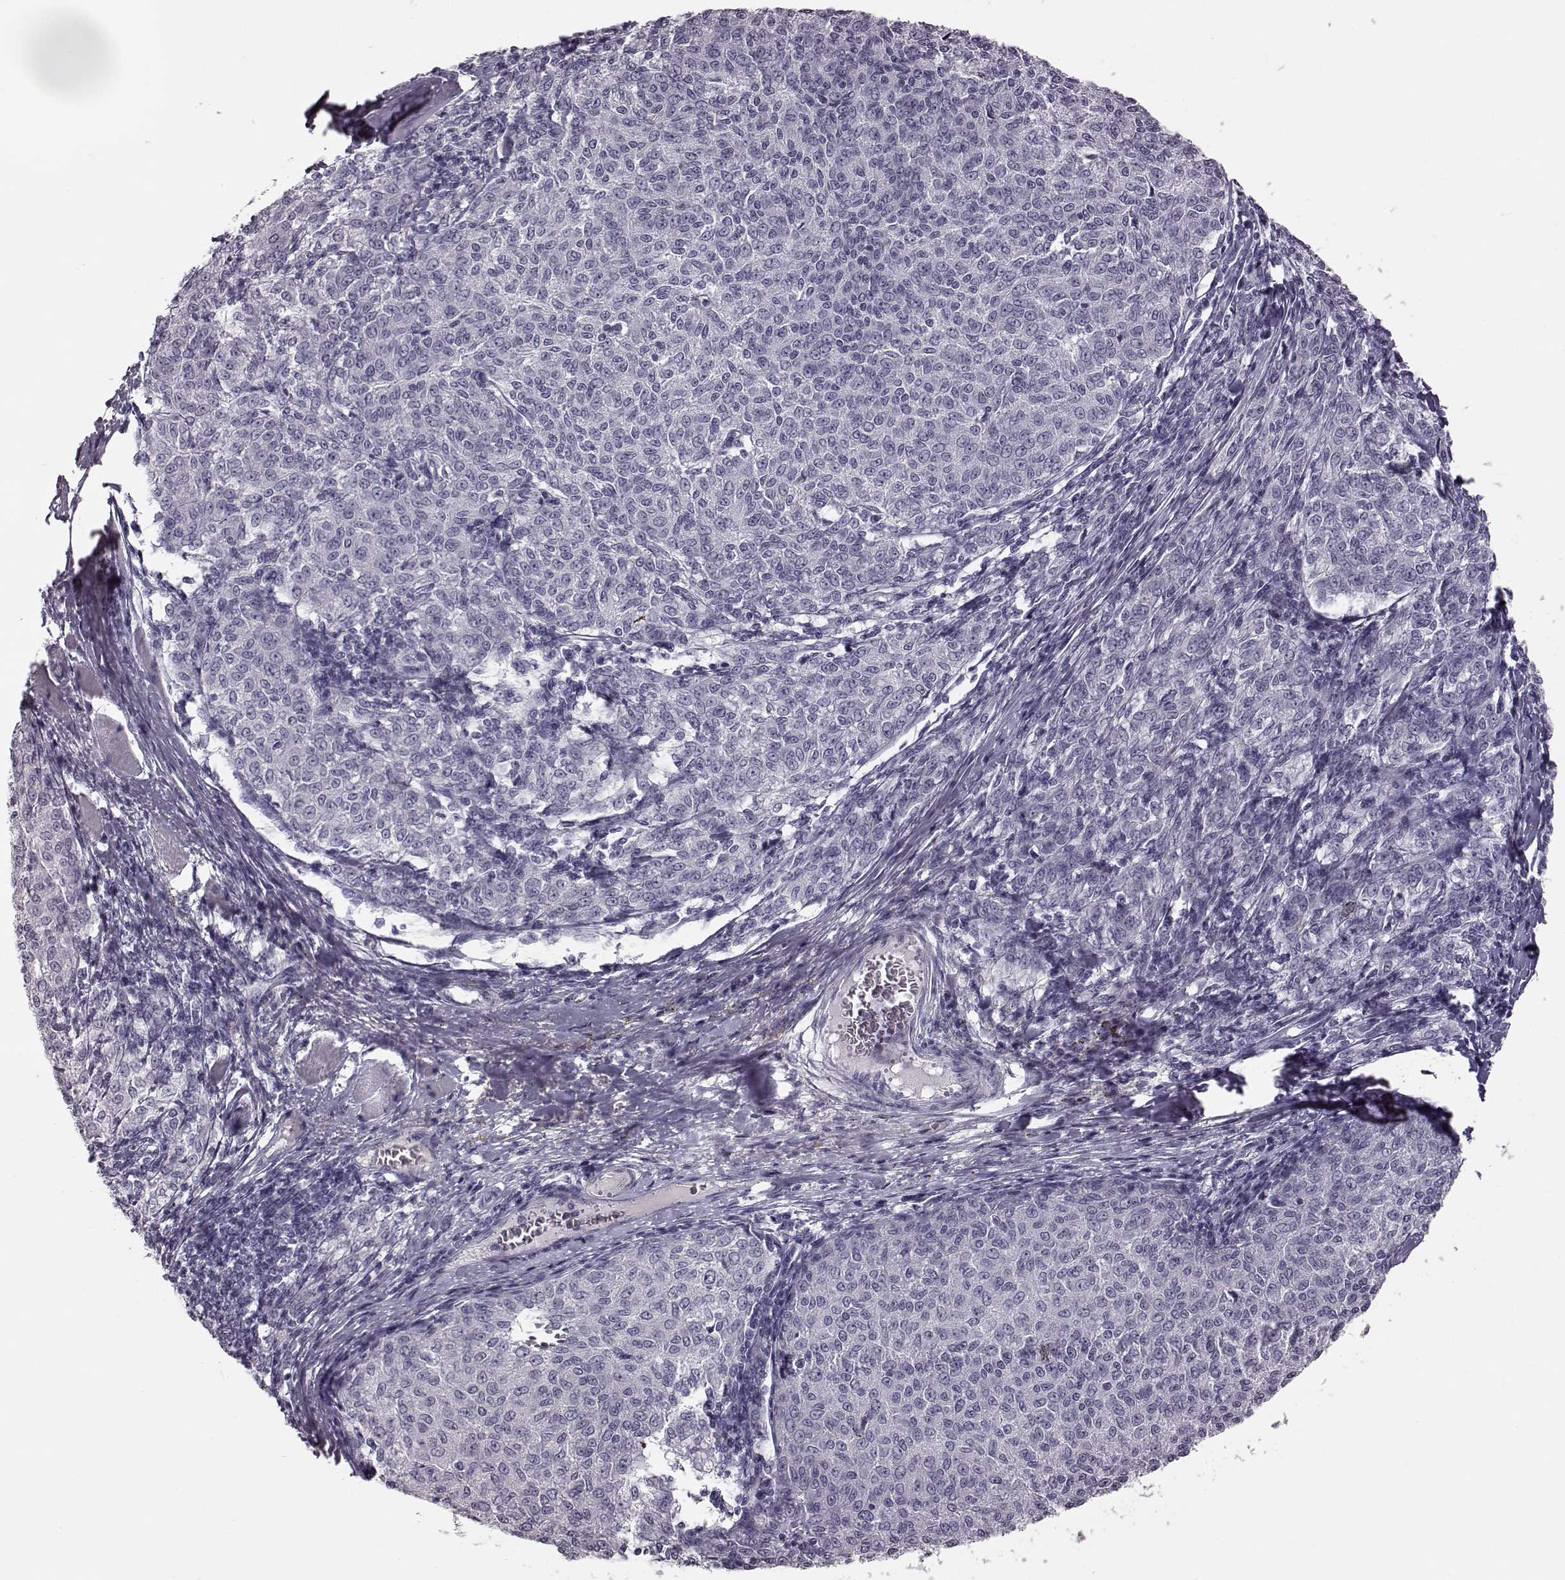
{"staining": {"intensity": "negative", "quantity": "none", "location": "none"}, "tissue": "melanoma", "cell_type": "Tumor cells", "image_type": "cancer", "snomed": [{"axis": "morphology", "description": "Malignant melanoma, NOS"}, {"axis": "topography", "description": "Skin"}], "caption": "The immunohistochemistry (IHC) micrograph has no significant expression in tumor cells of malignant melanoma tissue.", "gene": "ZNF433", "patient": {"sex": "female", "age": 72}}